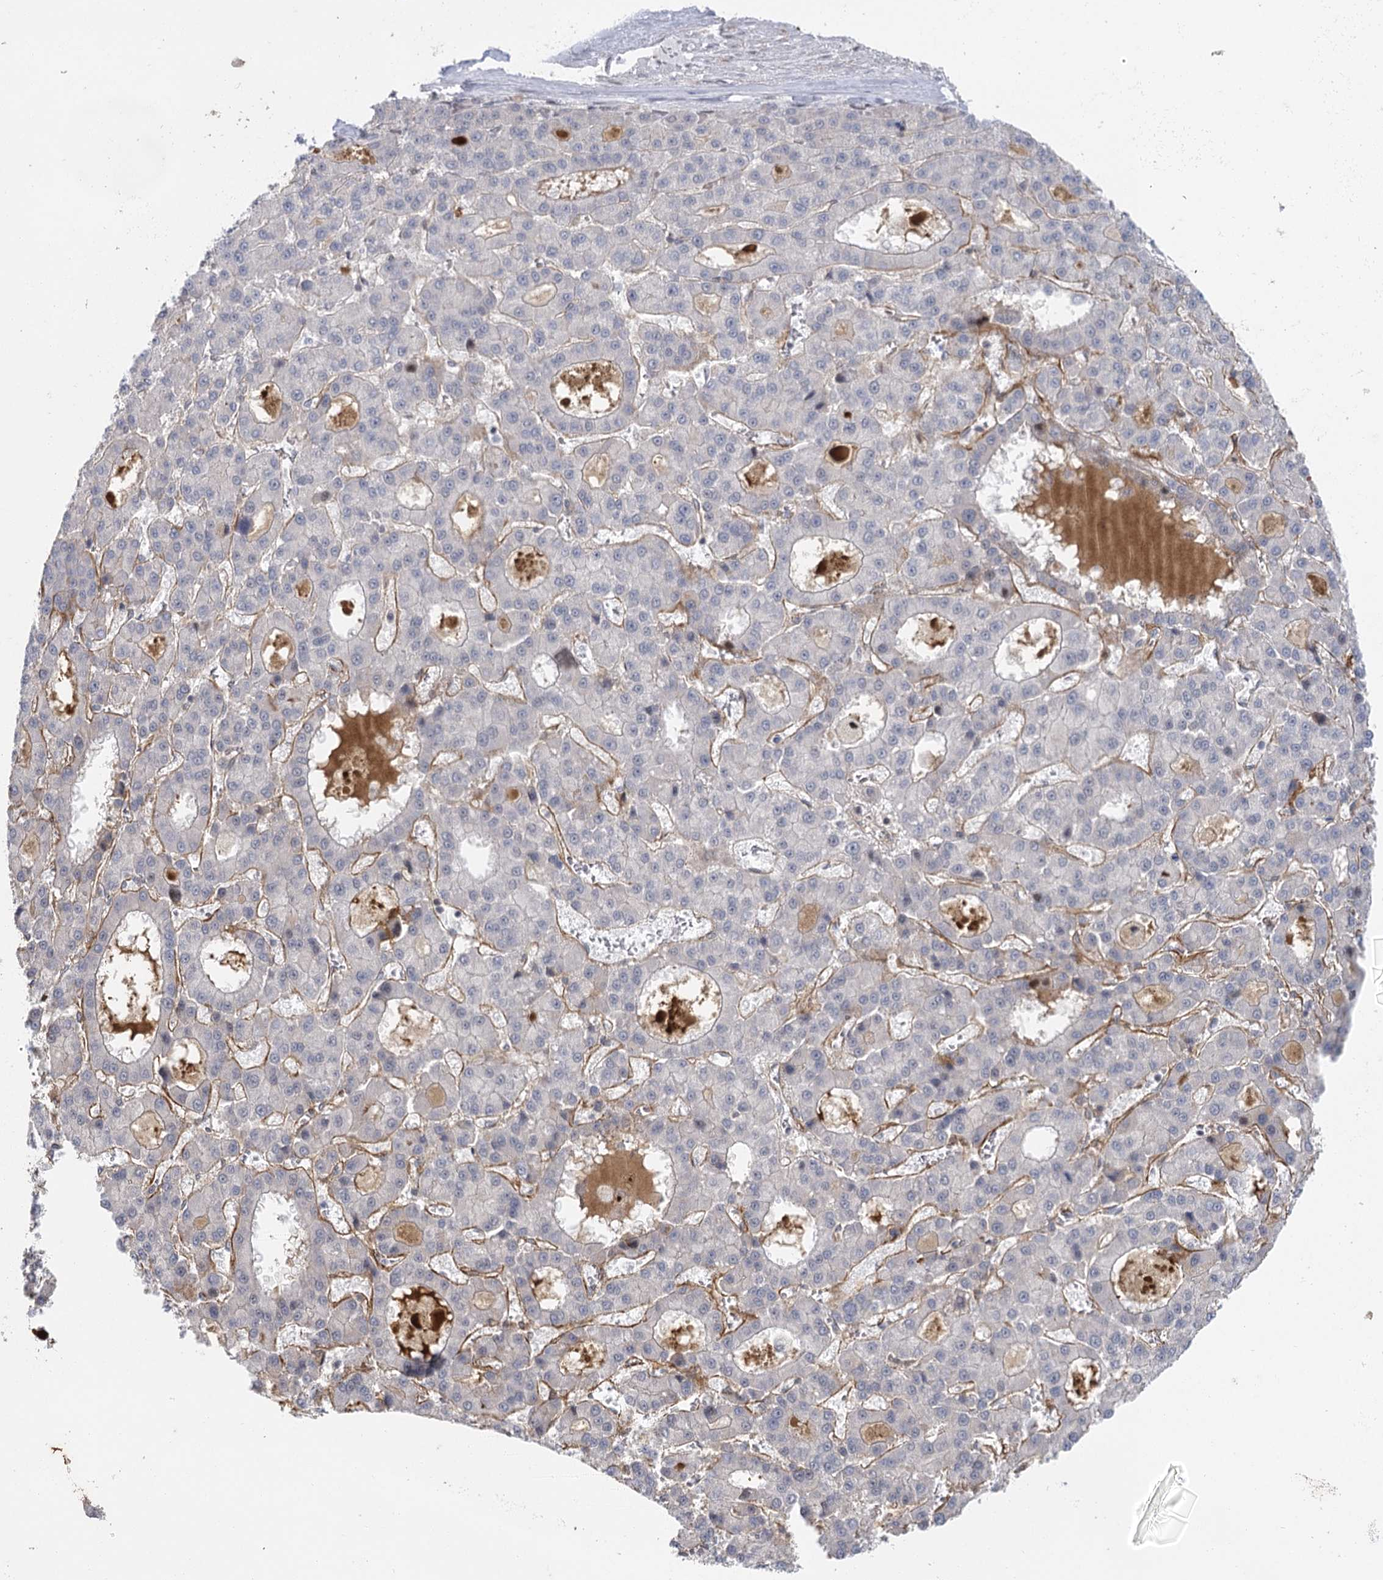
{"staining": {"intensity": "negative", "quantity": "none", "location": "none"}, "tissue": "liver cancer", "cell_type": "Tumor cells", "image_type": "cancer", "snomed": [{"axis": "morphology", "description": "Carcinoma, Hepatocellular, NOS"}, {"axis": "topography", "description": "Liver"}], "caption": "Image shows no significant protein positivity in tumor cells of liver hepatocellular carcinoma.", "gene": "IL11RA", "patient": {"sex": "male", "age": 70}}